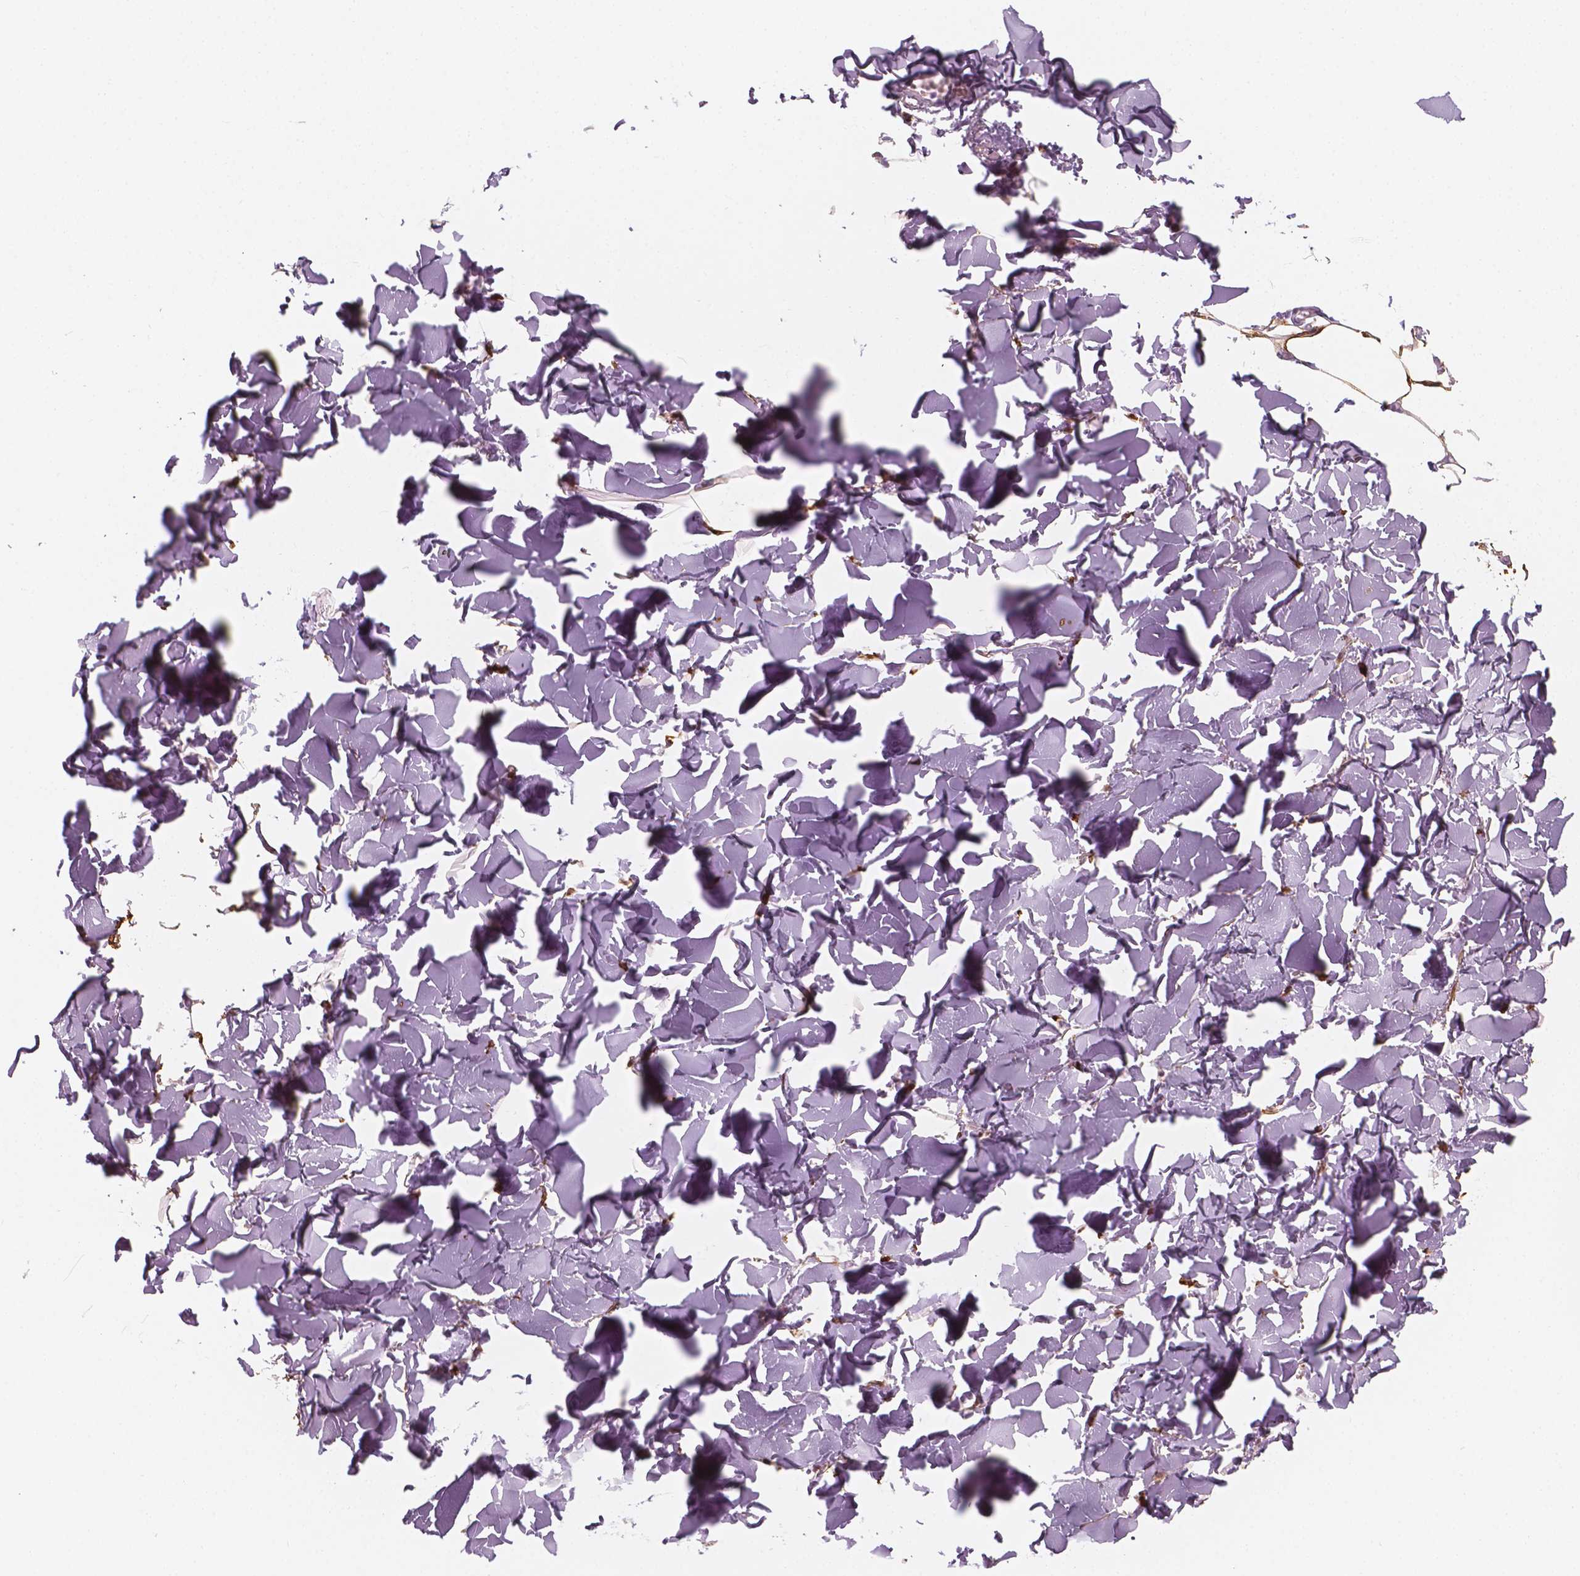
{"staining": {"intensity": "weak", "quantity": "25%-75%", "location": "cytoplasmic/membranous"}, "tissue": "adipose tissue", "cell_type": "Adipocytes", "image_type": "normal", "snomed": [{"axis": "morphology", "description": "Normal tissue, NOS"}, {"axis": "topography", "description": "Skin"}, {"axis": "topography", "description": "Peripheral nerve tissue"}], "caption": "Adipocytes exhibit low levels of weak cytoplasmic/membranous expression in about 25%-75% of cells in normal human adipose tissue.", "gene": "CES1", "patient": {"sex": "female", "age": 45}}